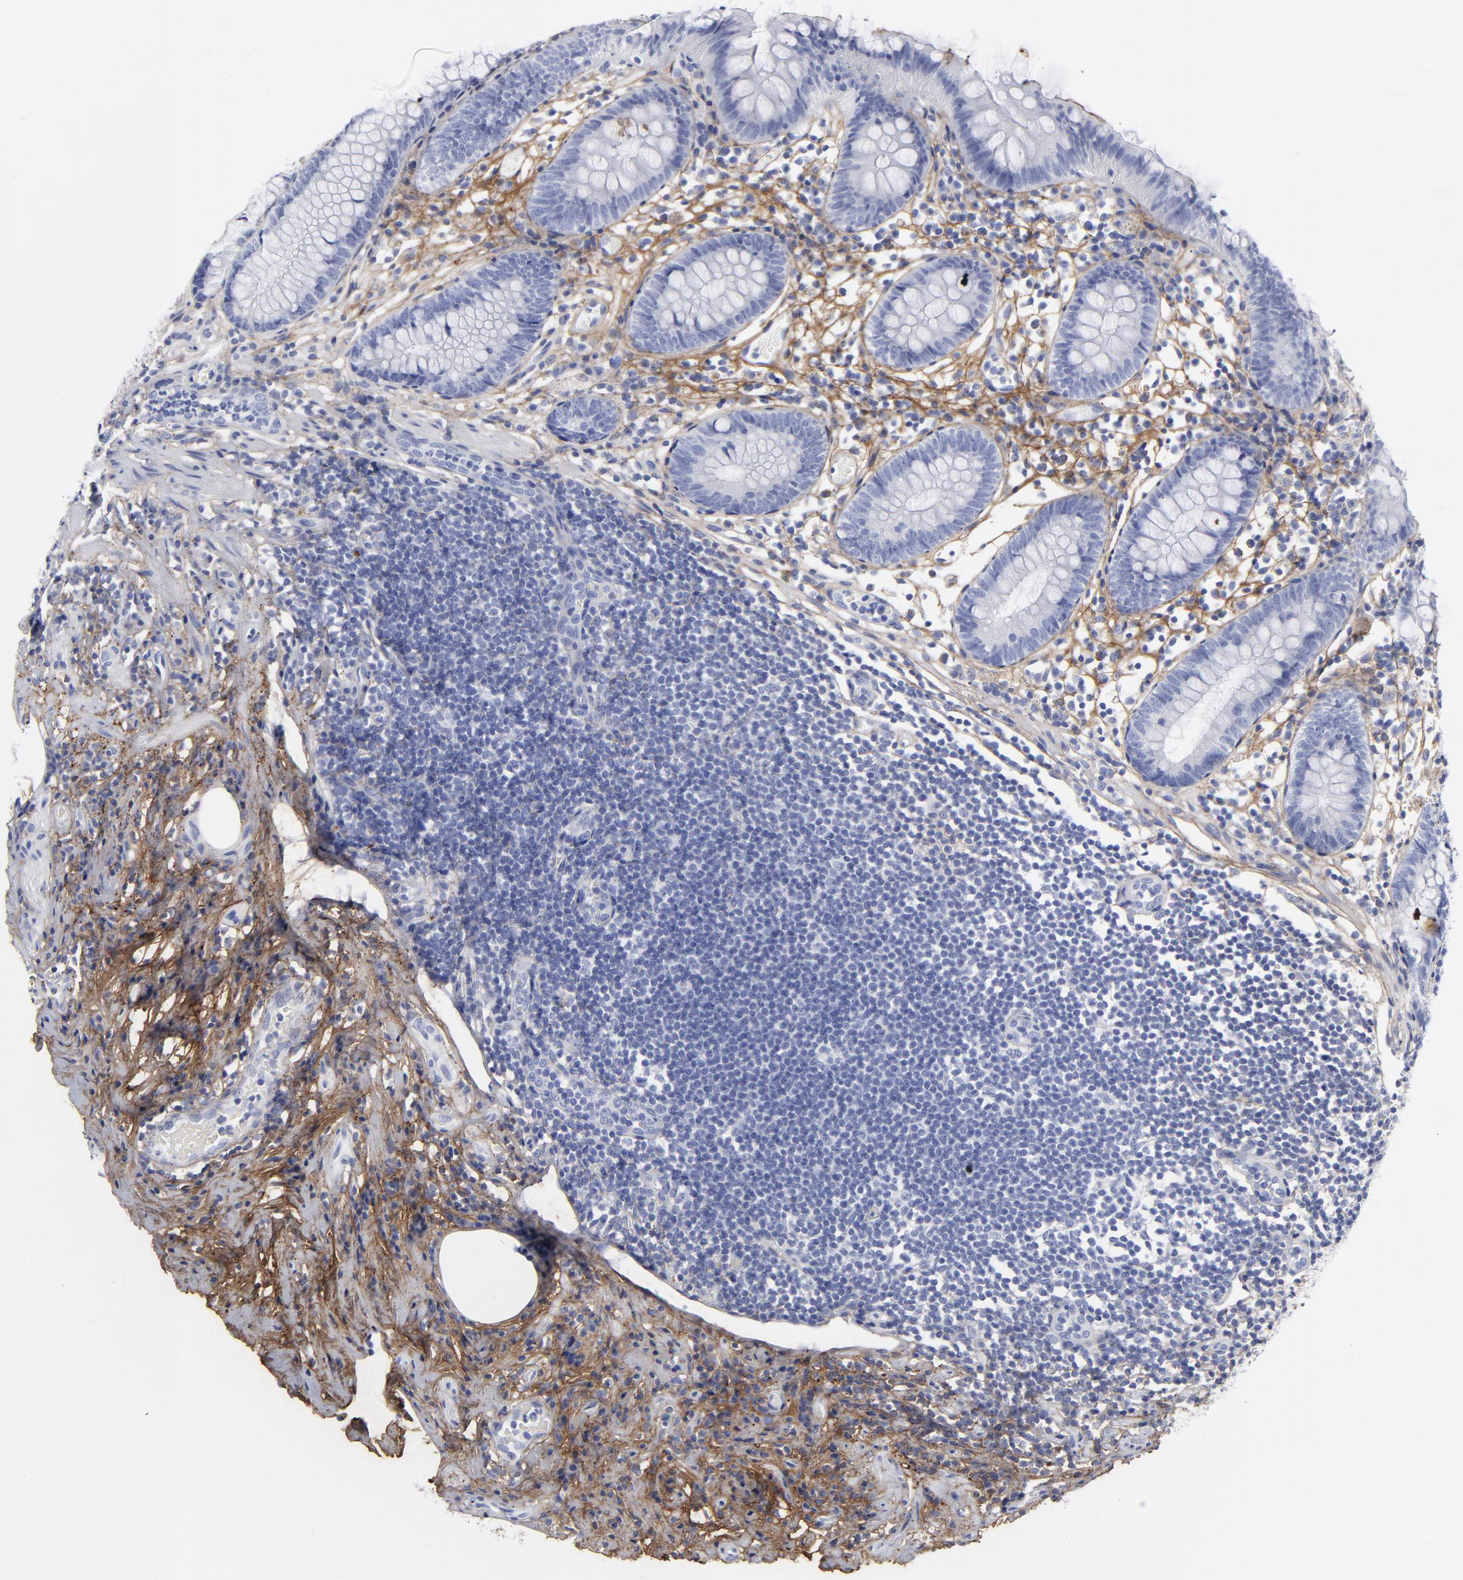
{"staining": {"intensity": "negative", "quantity": "none", "location": "none"}, "tissue": "appendix", "cell_type": "Glandular cells", "image_type": "normal", "snomed": [{"axis": "morphology", "description": "Normal tissue, NOS"}, {"axis": "topography", "description": "Appendix"}], "caption": "Image shows no significant protein expression in glandular cells of unremarkable appendix. (Stains: DAB IHC with hematoxylin counter stain, Microscopy: brightfield microscopy at high magnification).", "gene": "DCN", "patient": {"sex": "male", "age": 38}}